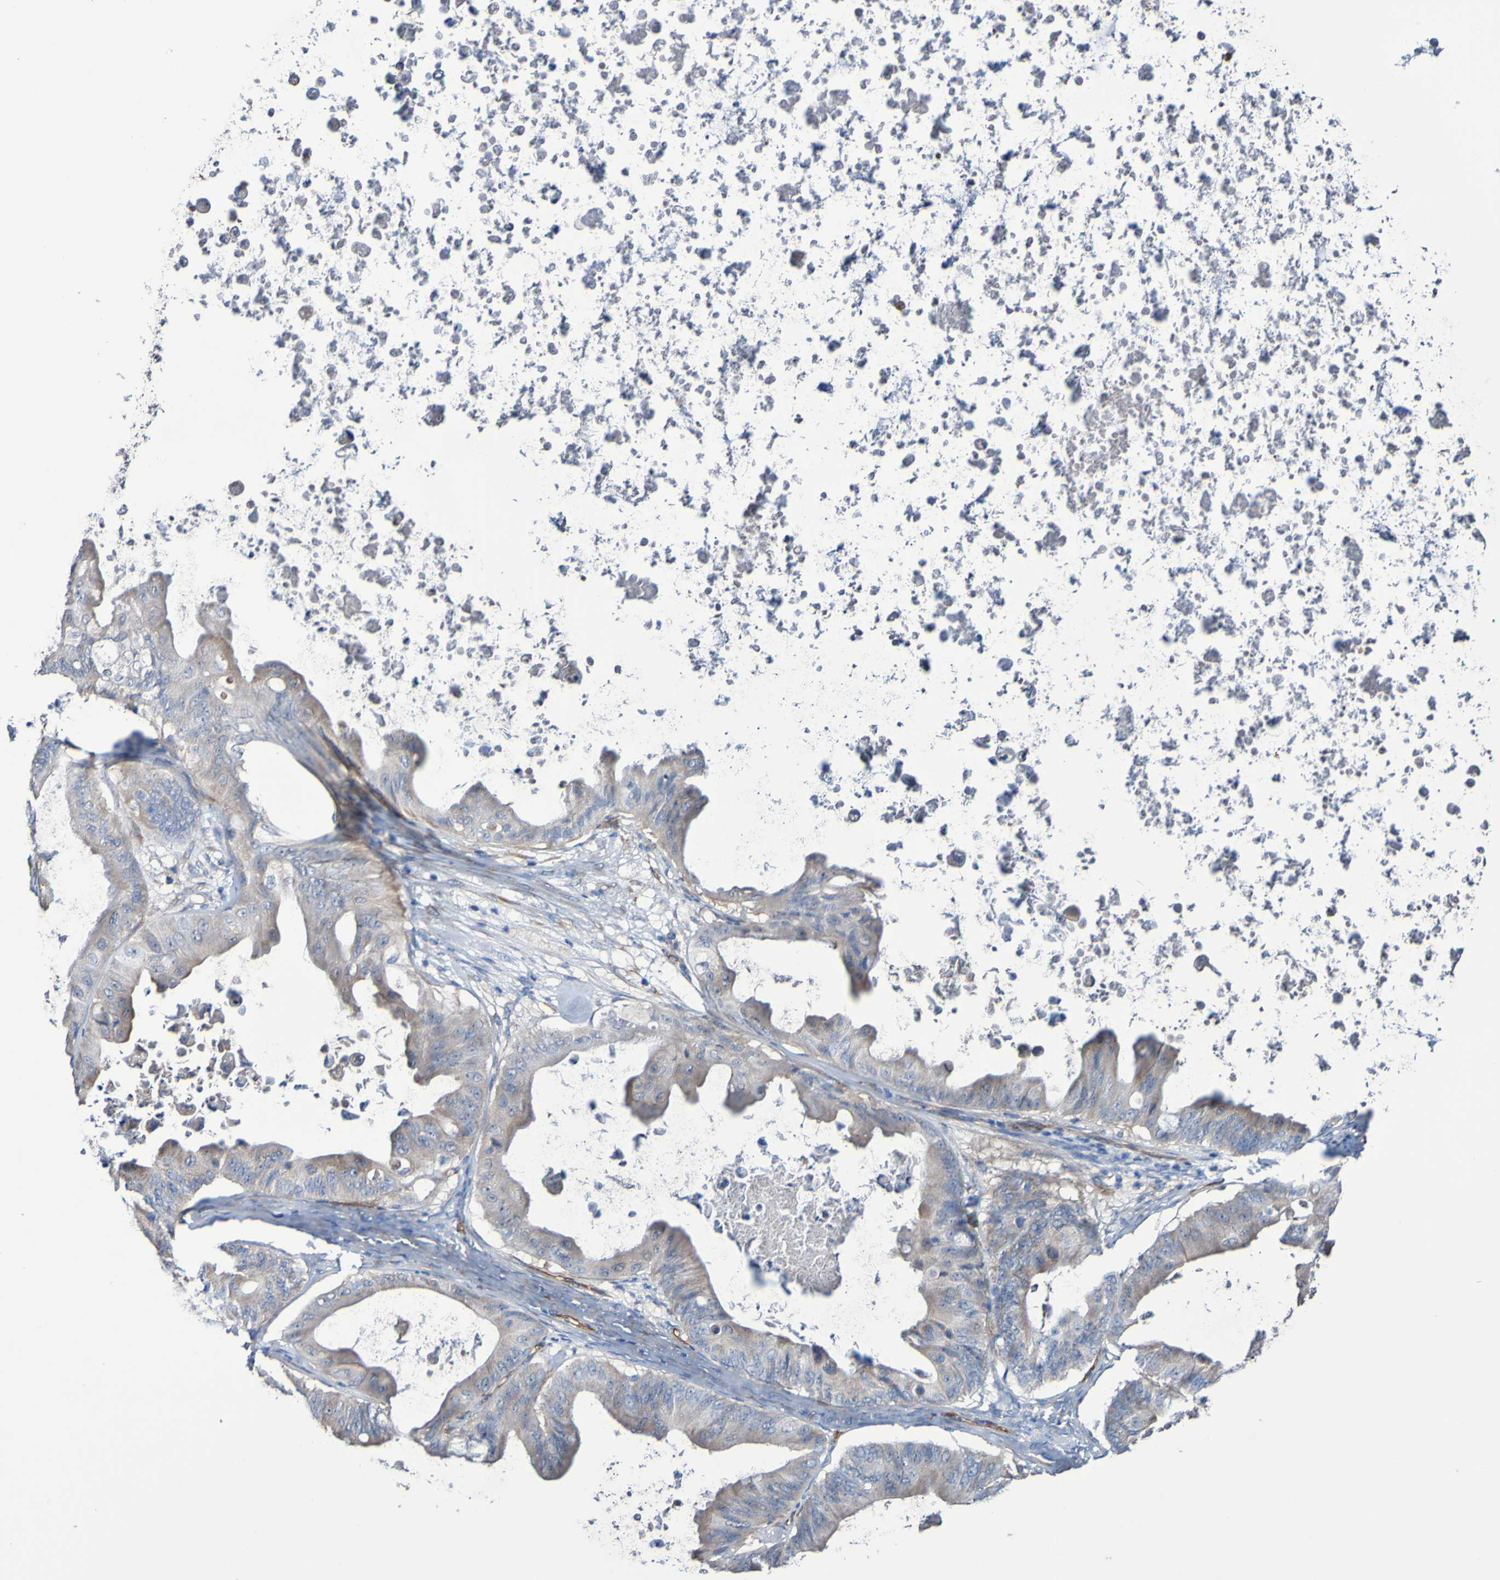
{"staining": {"intensity": "weak", "quantity": "25%-75%", "location": "cytoplasmic/membranous"}, "tissue": "ovarian cancer", "cell_type": "Tumor cells", "image_type": "cancer", "snomed": [{"axis": "morphology", "description": "Cystadenocarcinoma, mucinous, NOS"}, {"axis": "topography", "description": "Ovary"}], "caption": "A histopathology image of mucinous cystadenocarcinoma (ovarian) stained for a protein reveals weak cytoplasmic/membranous brown staining in tumor cells.", "gene": "ELMOD3", "patient": {"sex": "female", "age": 37}}